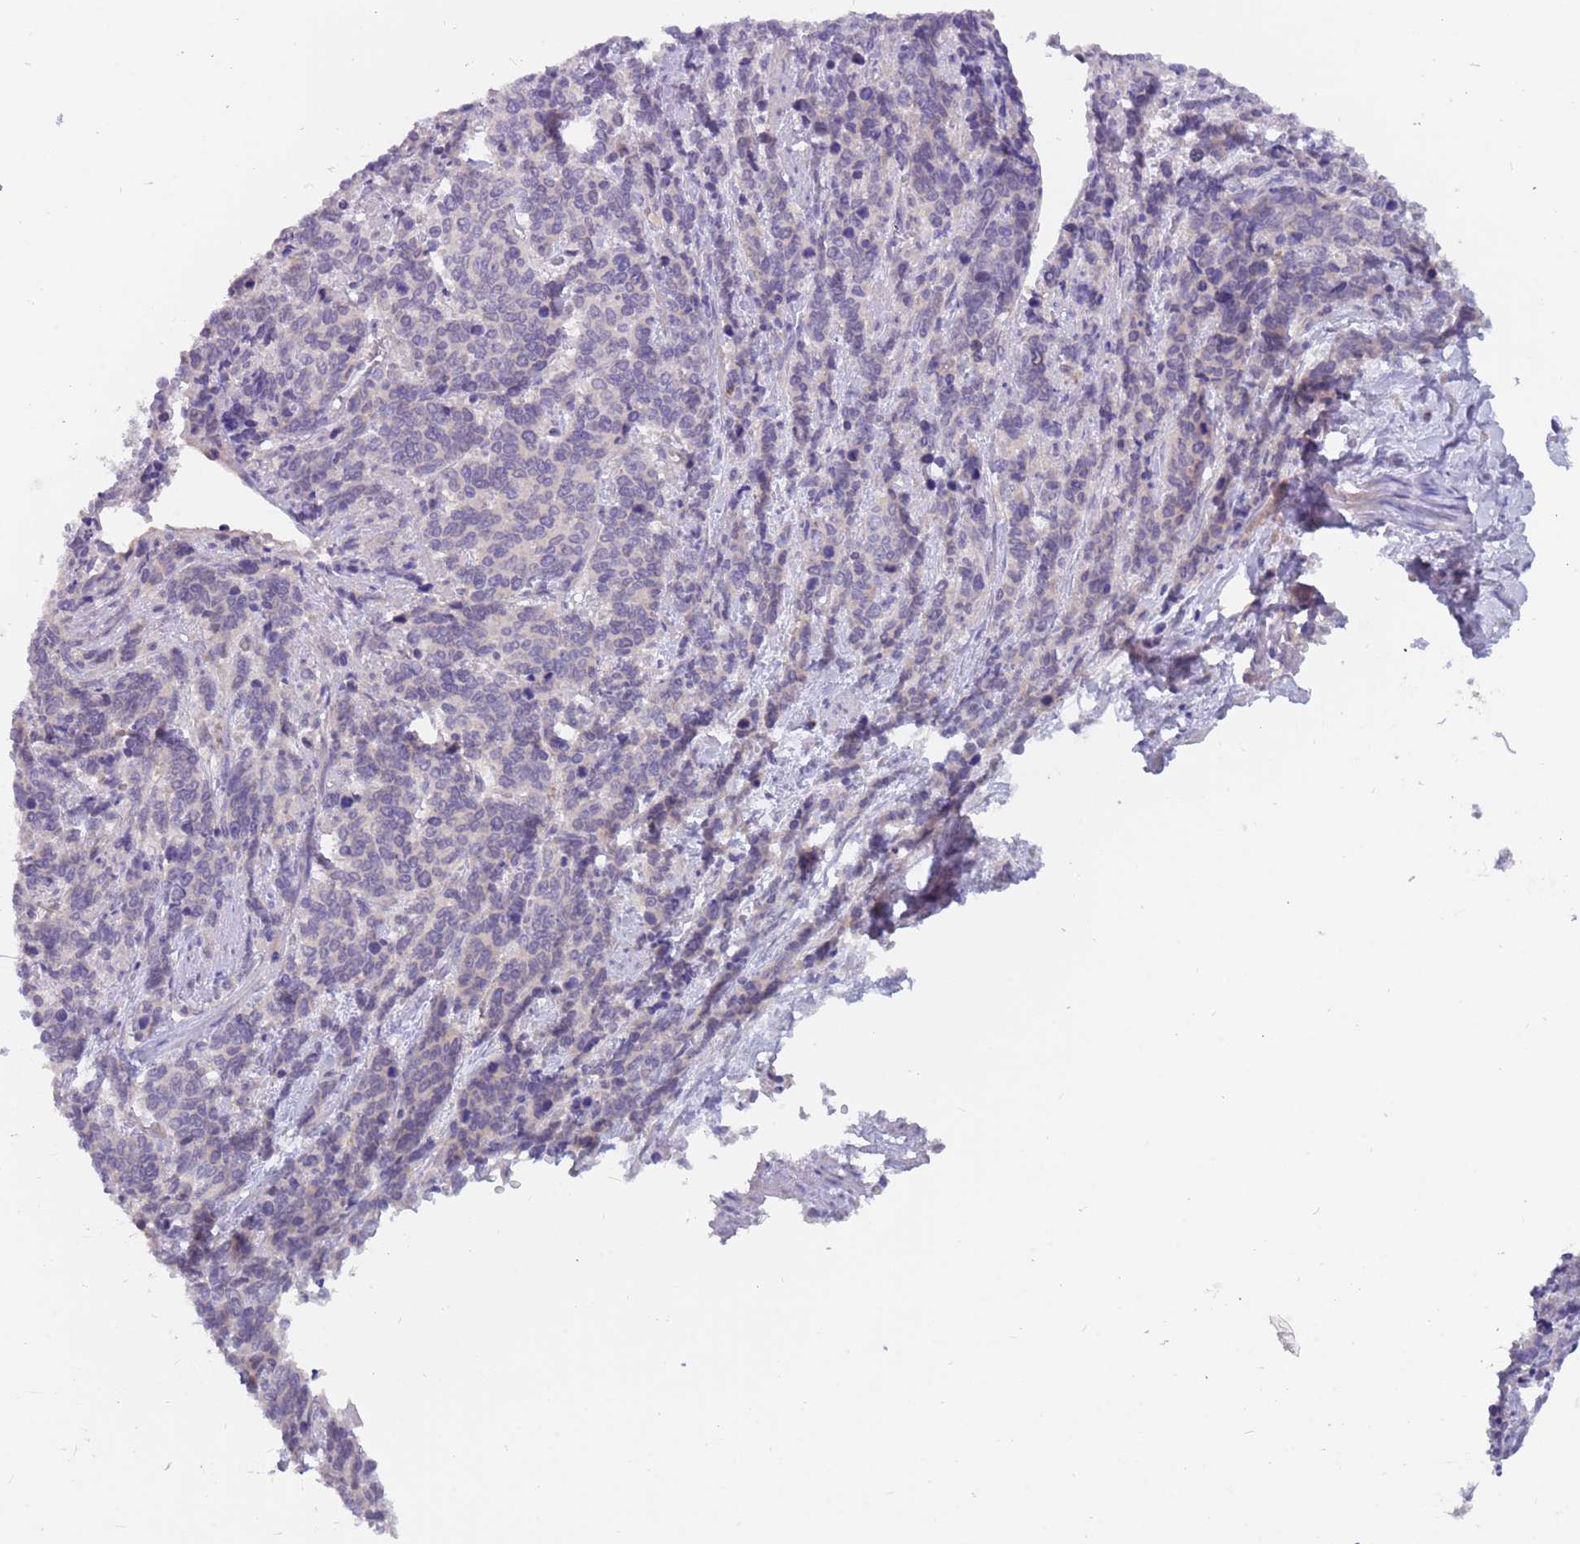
{"staining": {"intensity": "negative", "quantity": "none", "location": "none"}, "tissue": "cervical cancer", "cell_type": "Tumor cells", "image_type": "cancer", "snomed": [{"axis": "morphology", "description": "Squamous cell carcinoma, NOS"}, {"axis": "topography", "description": "Cervix"}], "caption": "Immunohistochemical staining of cervical squamous cell carcinoma displays no significant staining in tumor cells.", "gene": "ZNF746", "patient": {"sex": "female", "age": 60}}